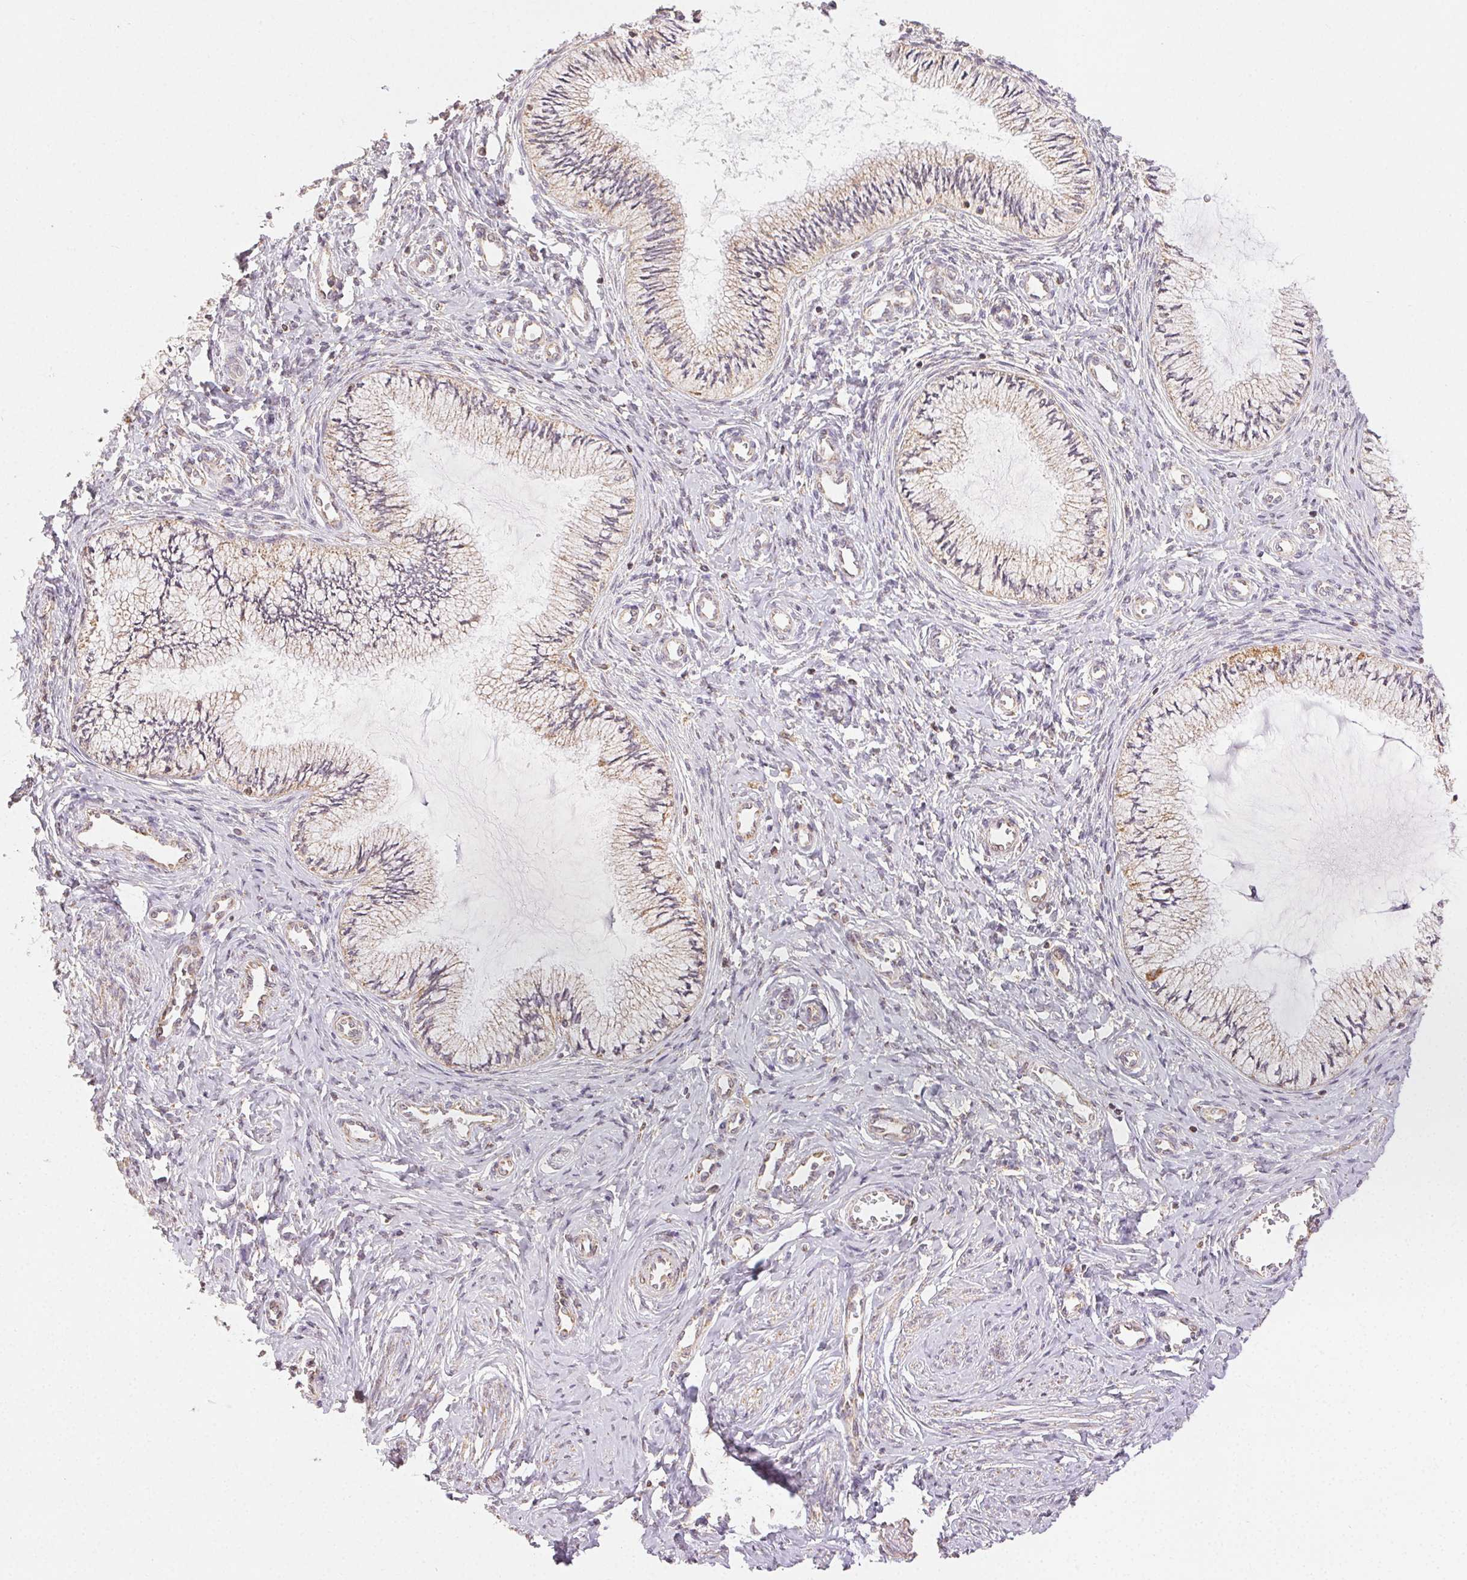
{"staining": {"intensity": "weak", "quantity": "<25%", "location": "cytoplasmic/membranous"}, "tissue": "cervix", "cell_type": "Glandular cells", "image_type": "normal", "snomed": [{"axis": "morphology", "description": "Normal tissue, NOS"}, {"axis": "topography", "description": "Cervix"}], "caption": "Glandular cells show no significant protein expression in benign cervix. Nuclei are stained in blue.", "gene": "CLASP1", "patient": {"sex": "female", "age": 24}}